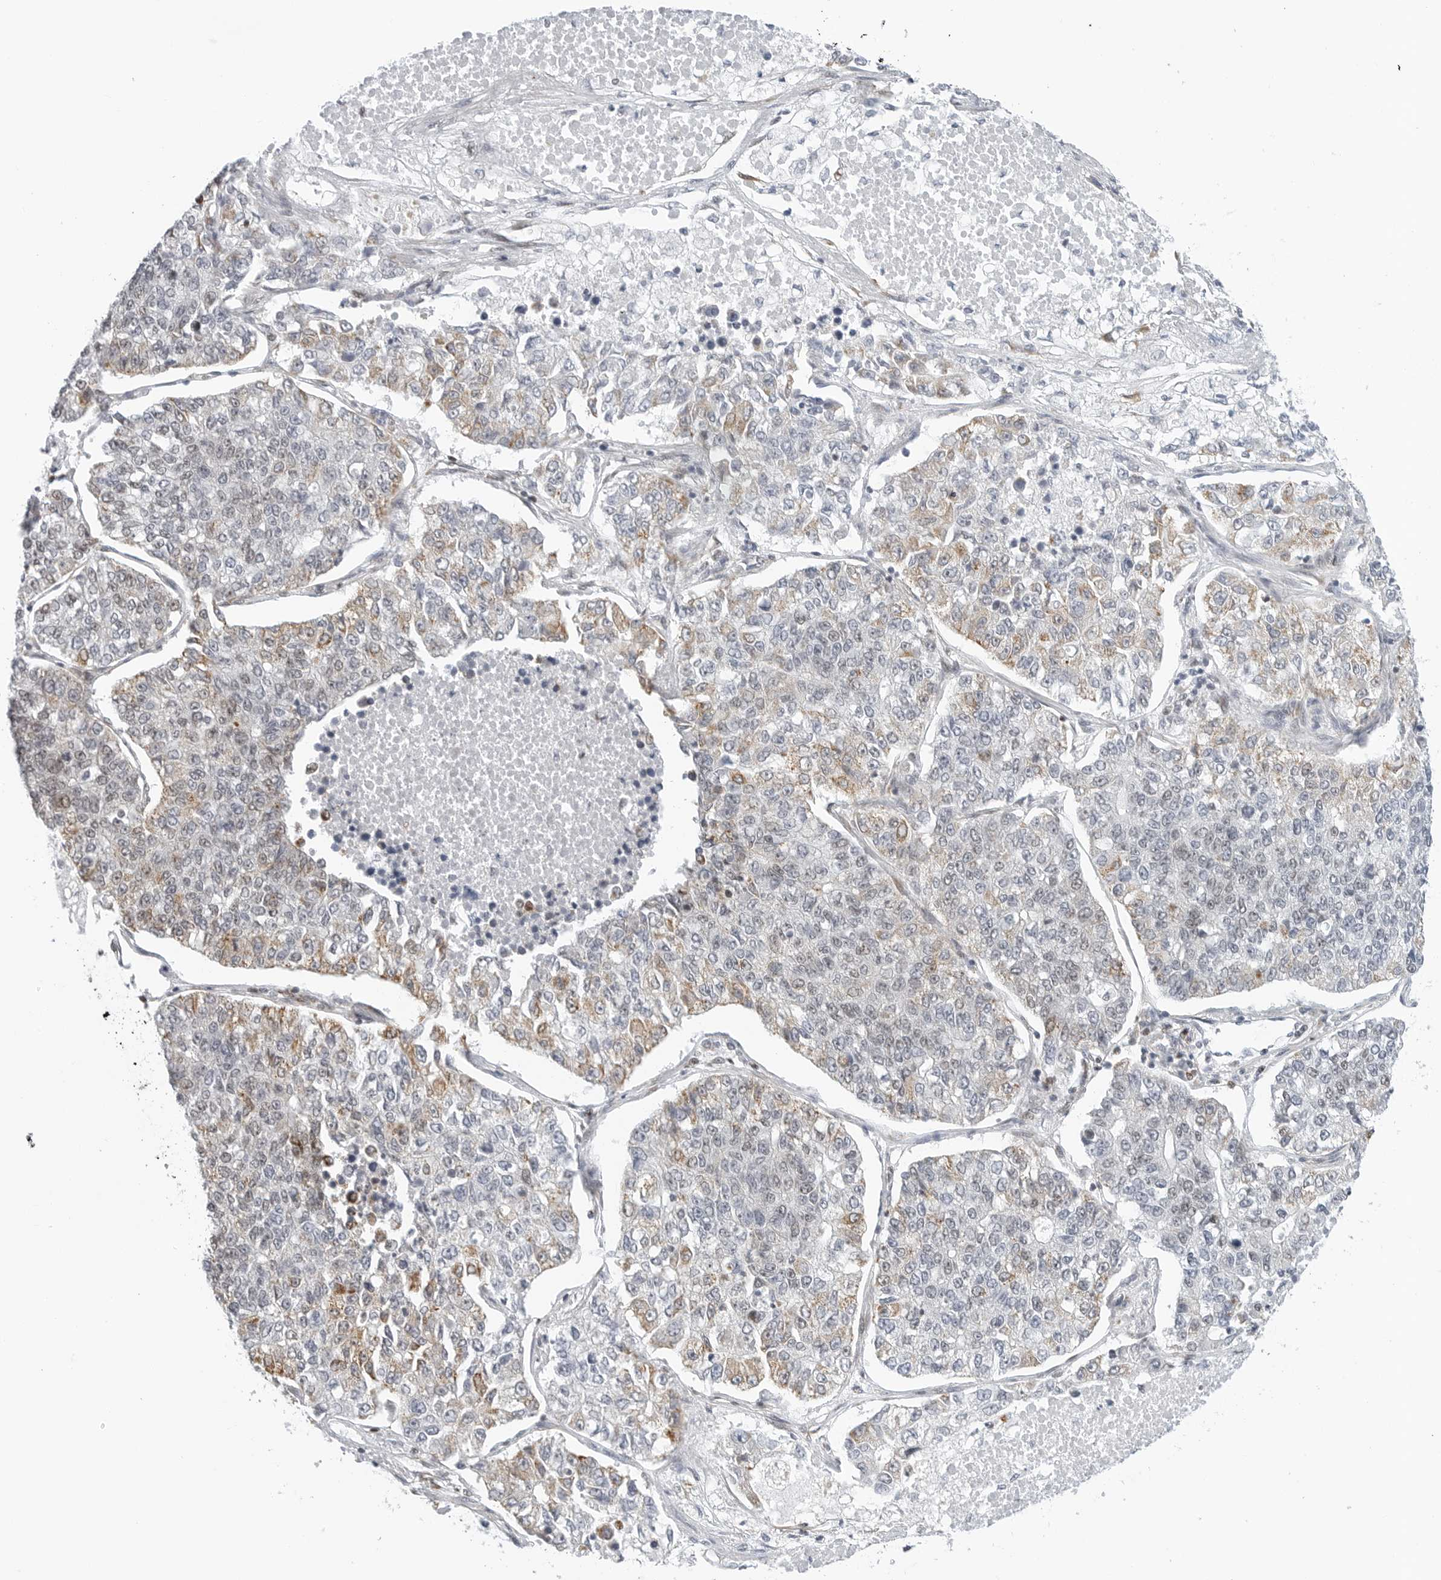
{"staining": {"intensity": "weak", "quantity": "25%-75%", "location": "cytoplasmic/membranous"}, "tissue": "lung cancer", "cell_type": "Tumor cells", "image_type": "cancer", "snomed": [{"axis": "morphology", "description": "Adenocarcinoma, NOS"}, {"axis": "topography", "description": "Lung"}], "caption": "A histopathology image of lung cancer (adenocarcinoma) stained for a protein demonstrates weak cytoplasmic/membranous brown staining in tumor cells.", "gene": "RIMKLA", "patient": {"sex": "male", "age": 49}}